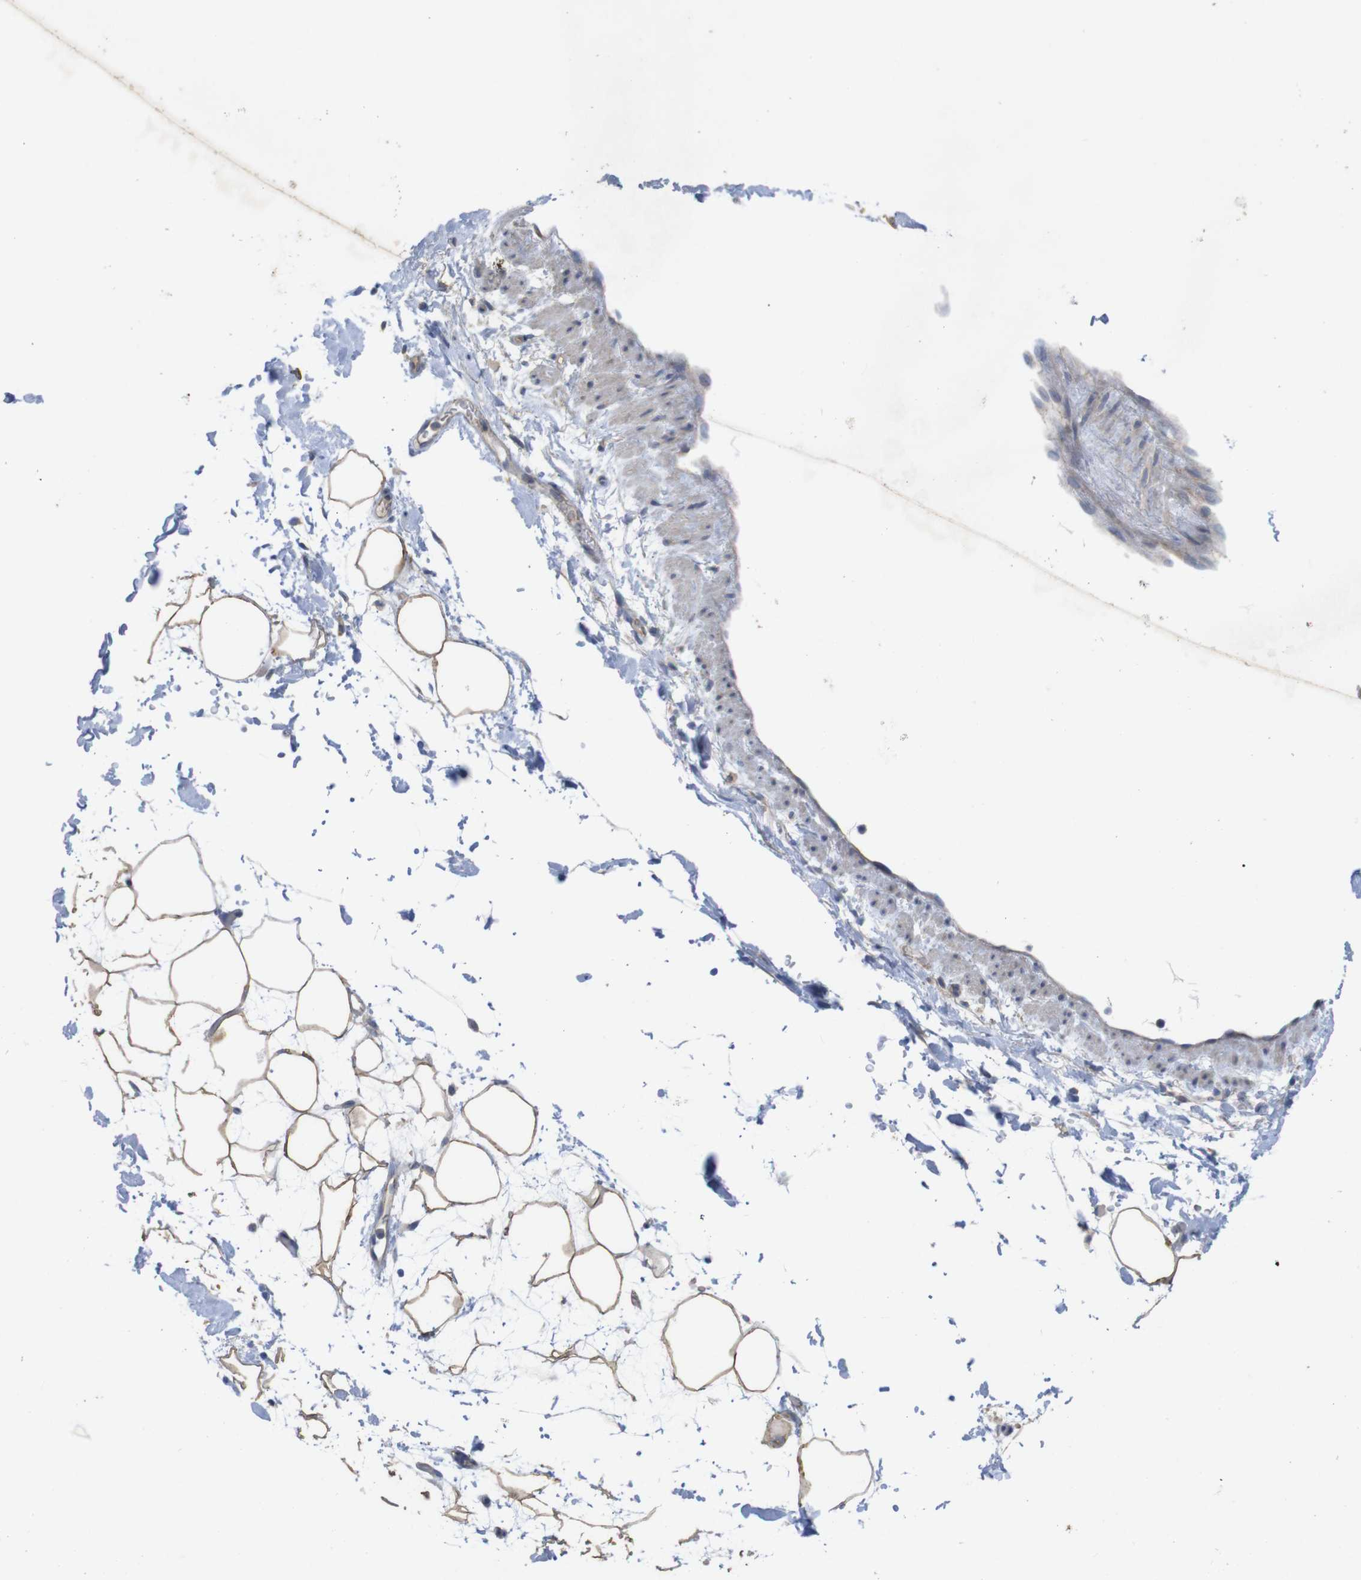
{"staining": {"intensity": "moderate", "quantity": ">75%", "location": "cytoplasmic/membranous"}, "tissue": "adipose tissue", "cell_type": "Adipocytes", "image_type": "normal", "snomed": [{"axis": "morphology", "description": "Normal tissue, NOS"}, {"axis": "topography", "description": "Soft tissue"}], "caption": "Protein positivity by immunohistochemistry (IHC) exhibits moderate cytoplasmic/membranous positivity in approximately >75% of adipocytes in normal adipose tissue. The protein of interest is shown in brown color, while the nuclei are stained blue.", "gene": "KIDINS220", "patient": {"sex": "male", "age": 72}}